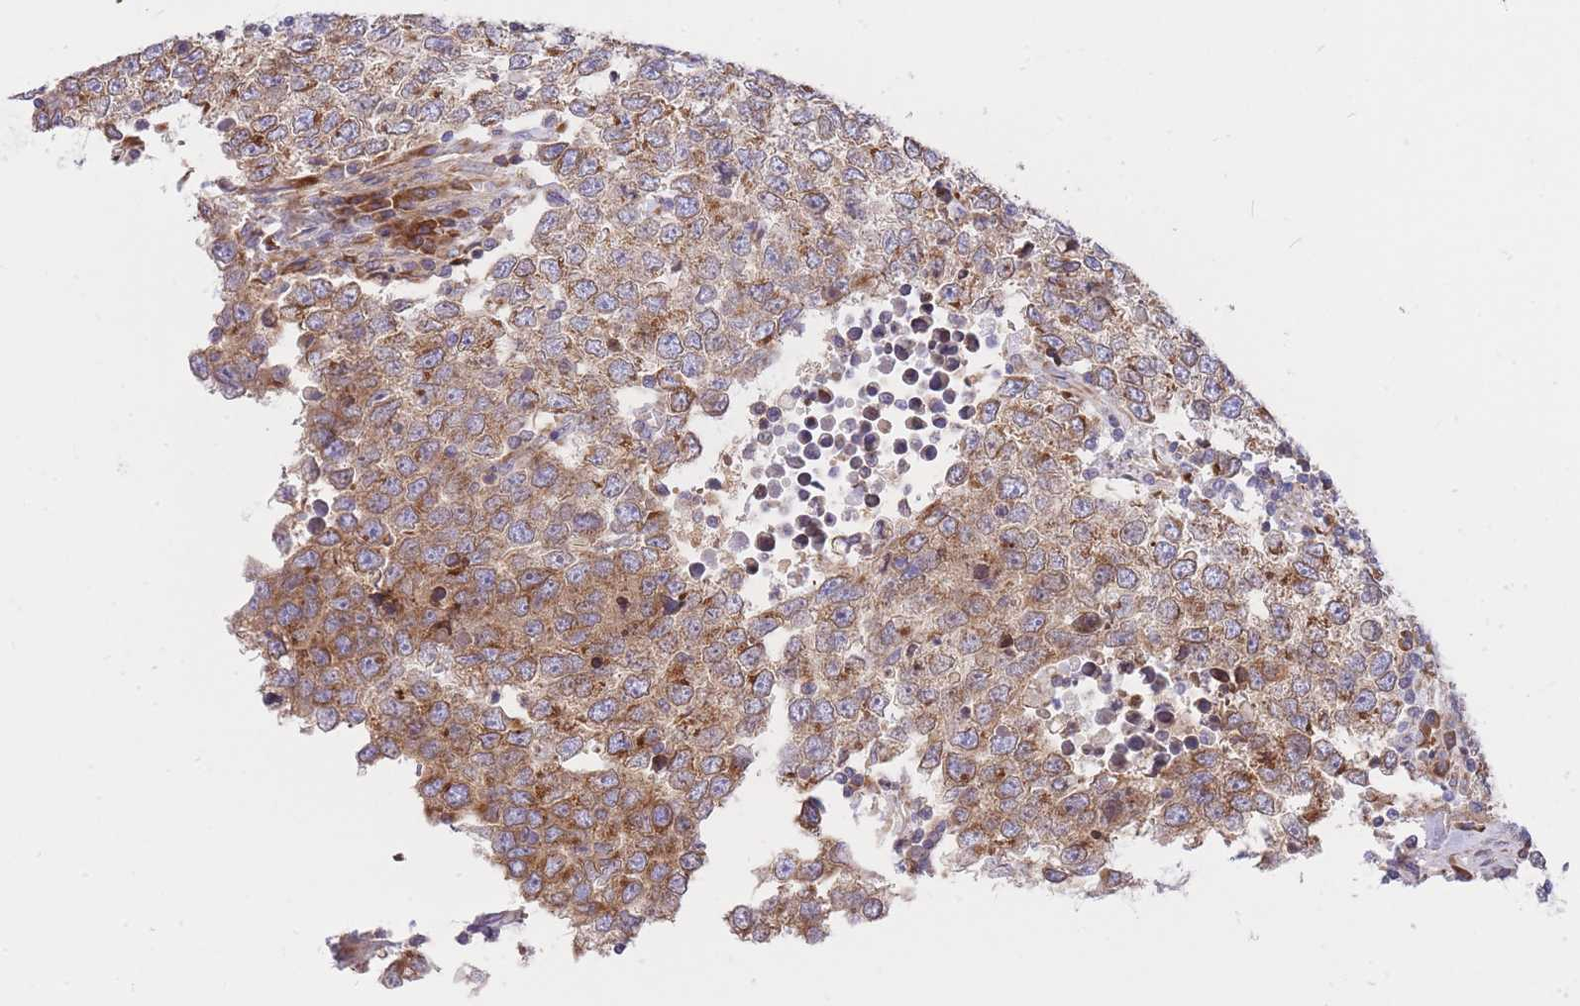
{"staining": {"intensity": "moderate", "quantity": ">75%", "location": "cytoplasmic/membranous"}, "tissue": "testis cancer", "cell_type": "Tumor cells", "image_type": "cancer", "snomed": [{"axis": "morphology", "description": "Seminoma, NOS"}, {"axis": "morphology", "description": "Carcinoma, Embryonal, NOS"}, {"axis": "topography", "description": "Testis"}], "caption": "High-power microscopy captured an immunohistochemistry micrograph of testis cancer, revealing moderate cytoplasmic/membranous positivity in about >75% of tumor cells. The staining is performed using DAB (3,3'-diaminobenzidine) brown chromogen to label protein expression. The nuclei are counter-stained blue using hematoxylin.", "gene": "GBP7", "patient": {"sex": "male", "age": 28}}